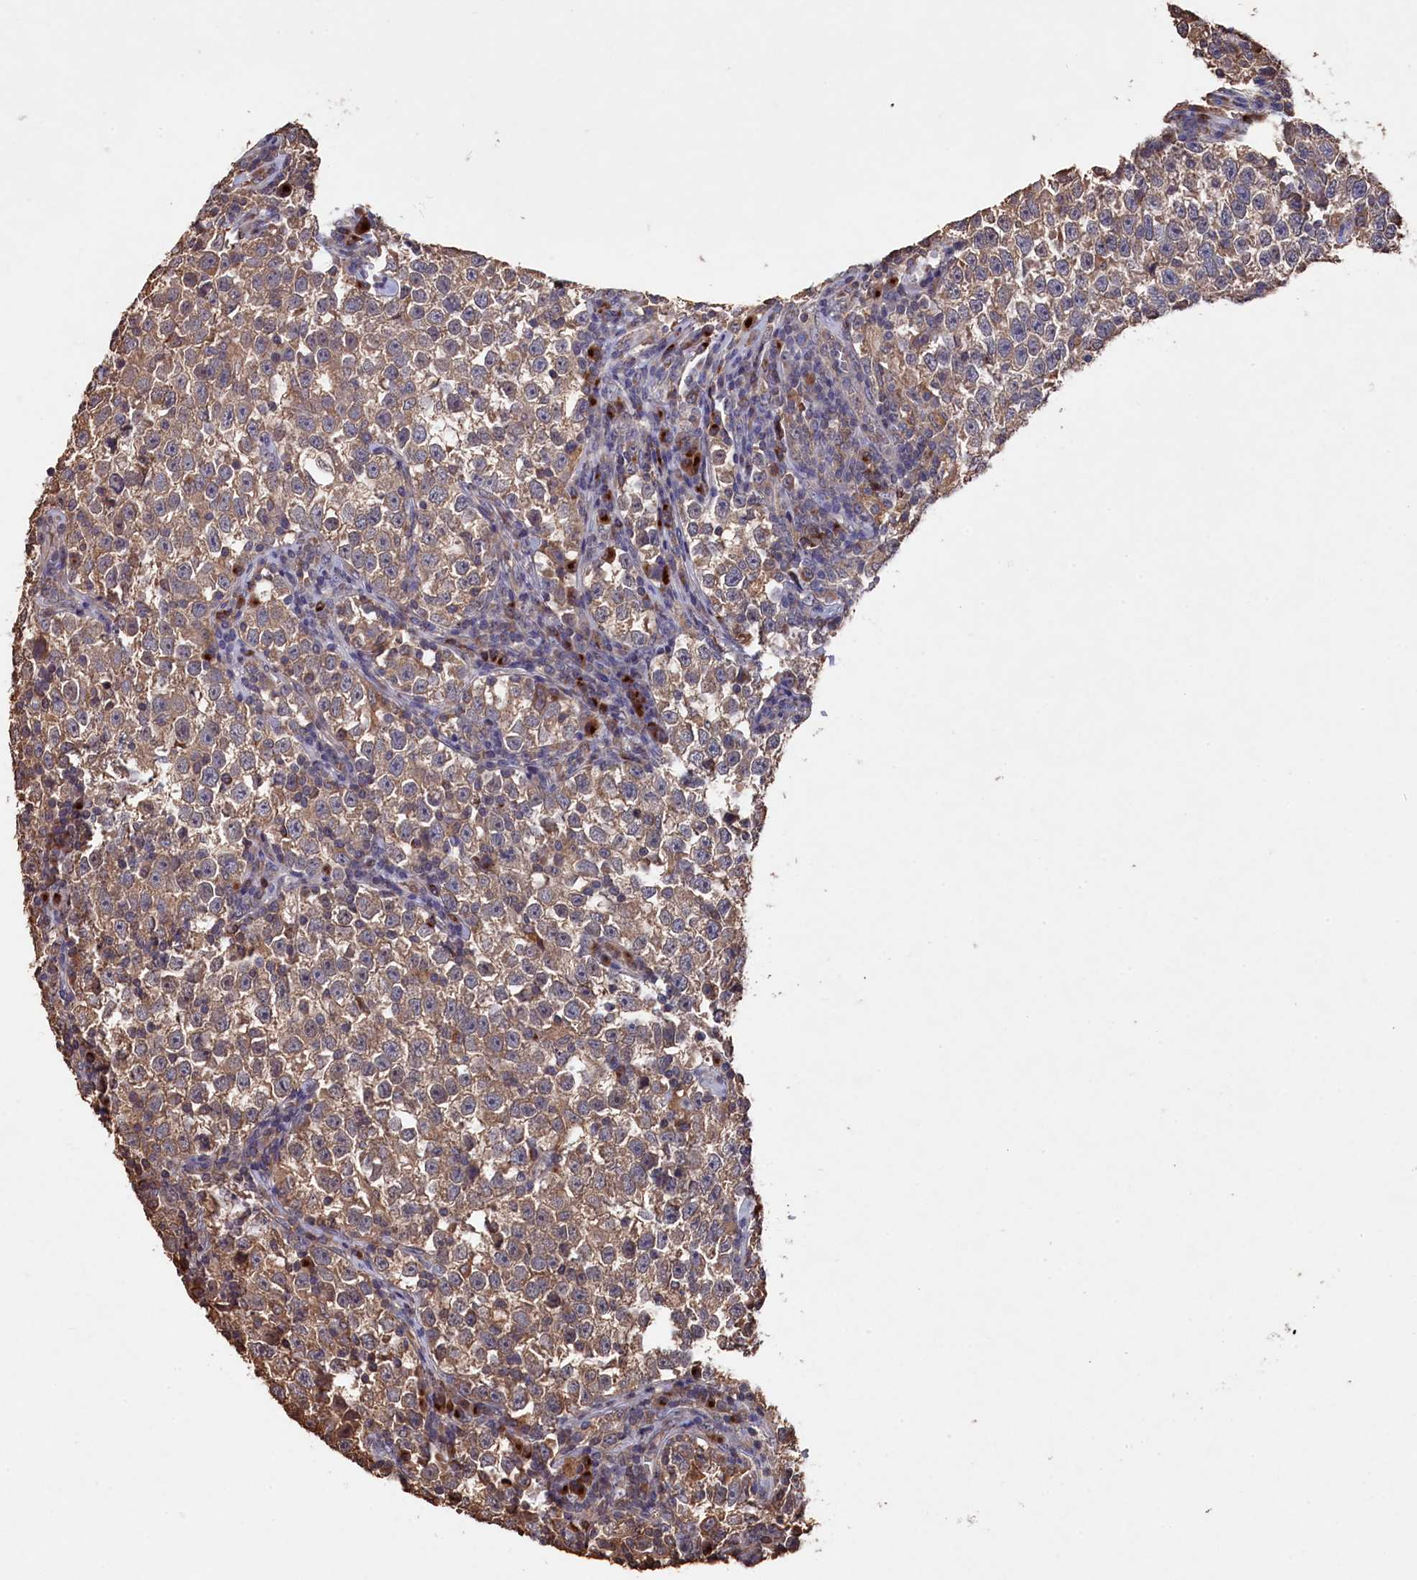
{"staining": {"intensity": "weak", "quantity": ">75%", "location": "cytoplasmic/membranous"}, "tissue": "testis cancer", "cell_type": "Tumor cells", "image_type": "cancer", "snomed": [{"axis": "morphology", "description": "Normal tissue, NOS"}, {"axis": "morphology", "description": "Seminoma, NOS"}, {"axis": "topography", "description": "Testis"}], "caption": "Testis cancer stained with DAB IHC reveals low levels of weak cytoplasmic/membranous positivity in approximately >75% of tumor cells.", "gene": "NAA60", "patient": {"sex": "male", "age": 43}}